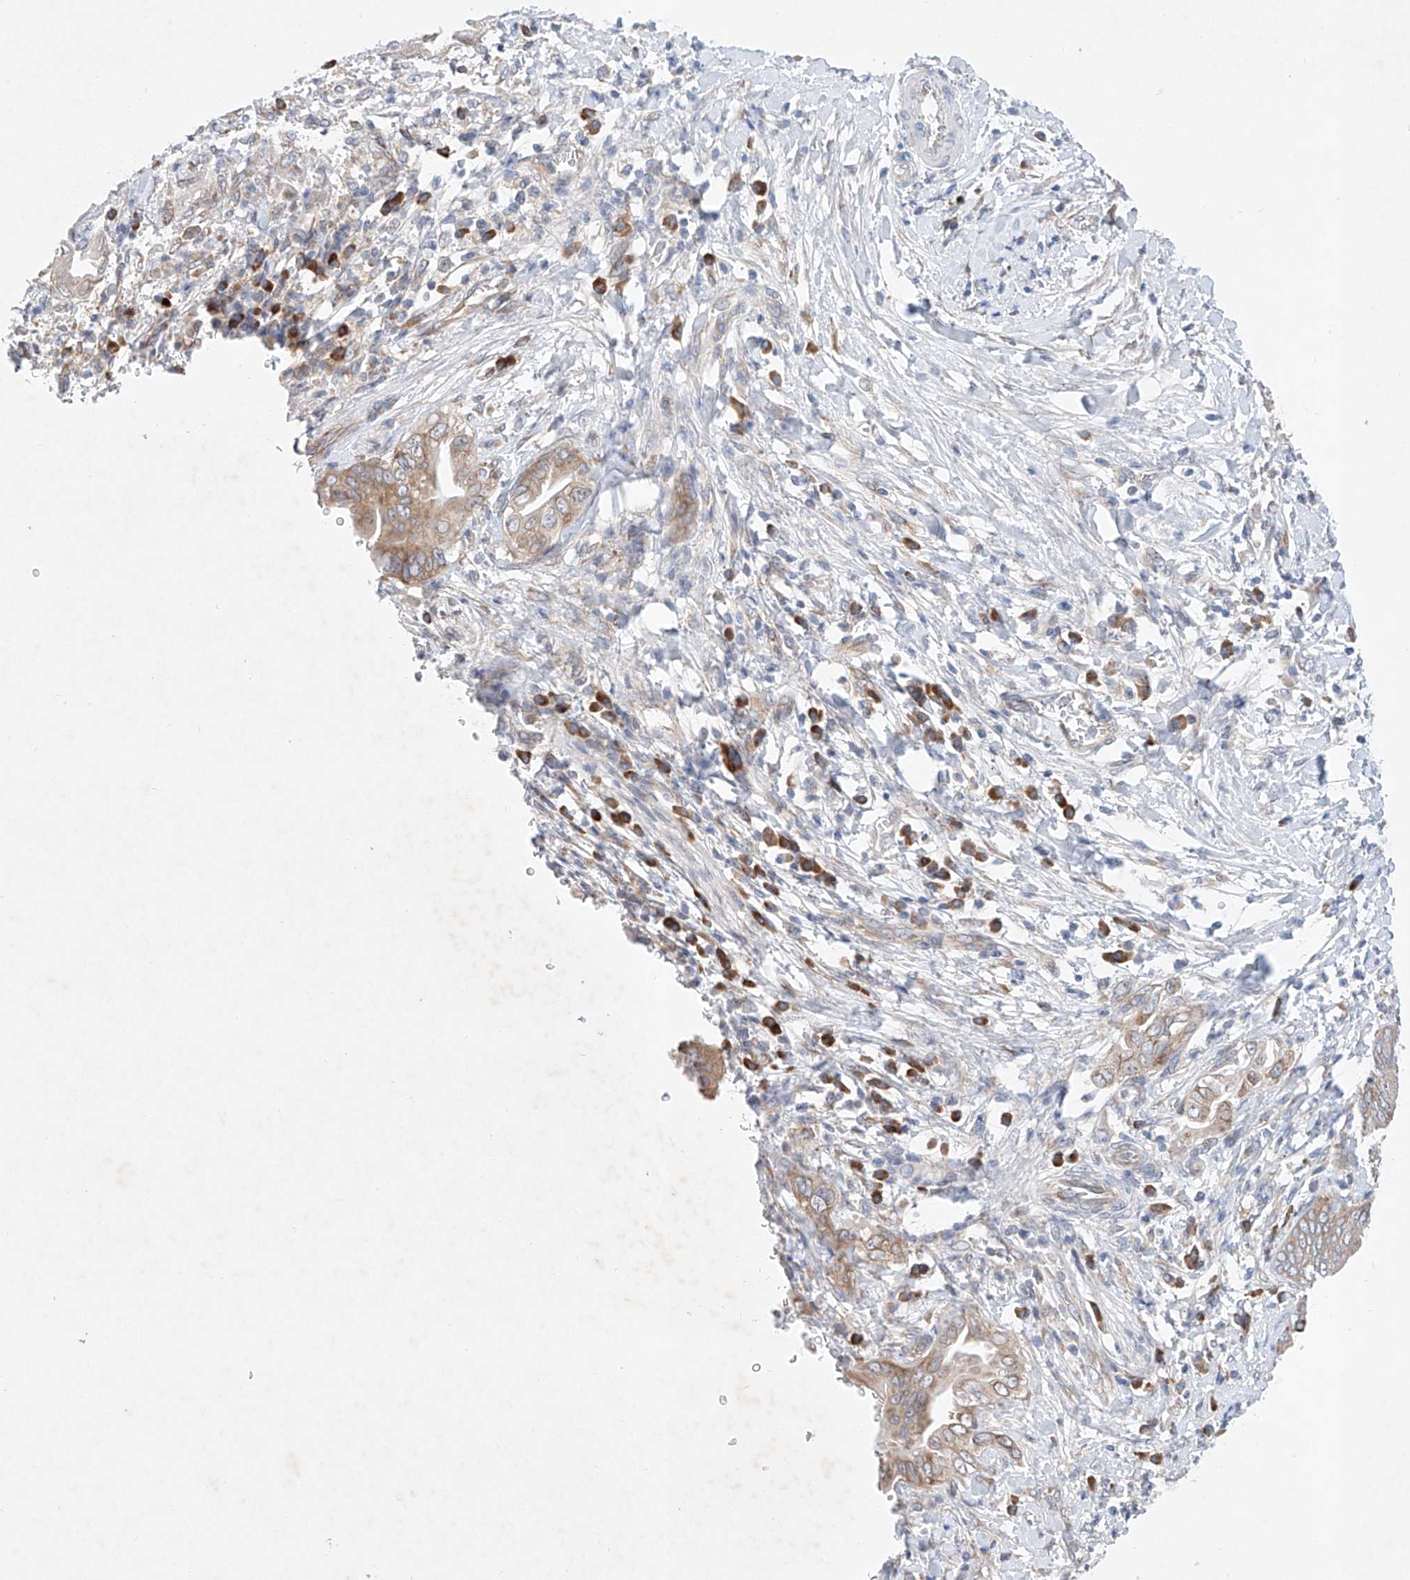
{"staining": {"intensity": "weak", "quantity": "25%-75%", "location": "cytoplasmic/membranous"}, "tissue": "pancreatic cancer", "cell_type": "Tumor cells", "image_type": "cancer", "snomed": [{"axis": "morphology", "description": "Adenocarcinoma, NOS"}, {"axis": "topography", "description": "Pancreas"}], "caption": "Pancreatic adenocarcinoma stained for a protein displays weak cytoplasmic/membranous positivity in tumor cells.", "gene": "FASTK", "patient": {"sex": "male", "age": 75}}